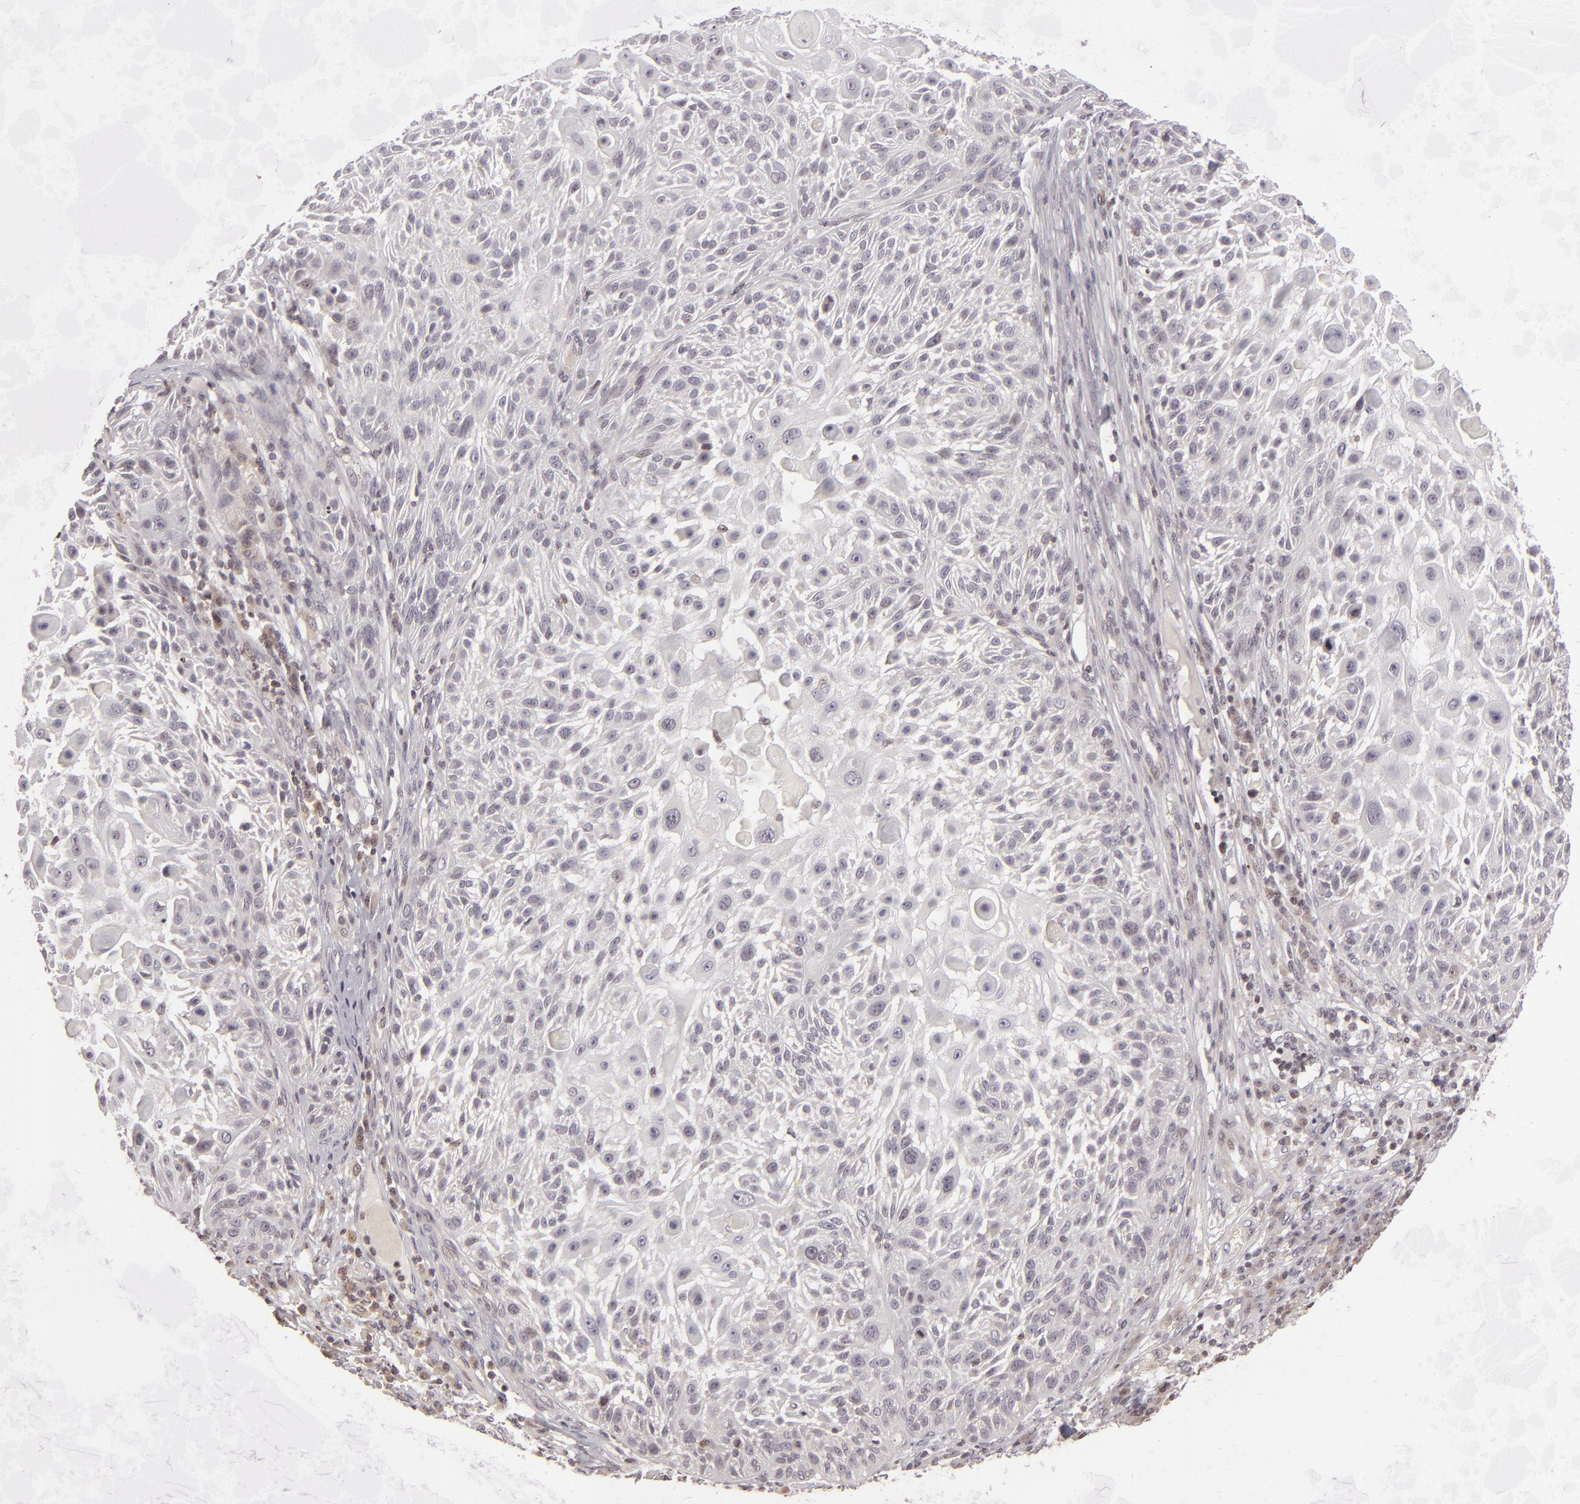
{"staining": {"intensity": "negative", "quantity": "none", "location": "none"}, "tissue": "skin cancer", "cell_type": "Tumor cells", "image_type": "cancer", "snomed": [{"axis": "morphology", "description": "Squamous cell carcinoma, NOS"}, {"axis": "topography", "description": "Skin"}], "caption": "Immunohistochemistry photomicrograph of skin squamous cell carcinoma stained for a protein (brown), which exhibits no positivity in tumor cells.", "gene": "AKAP6", "patient": {"sex": "female", "age": 89}}